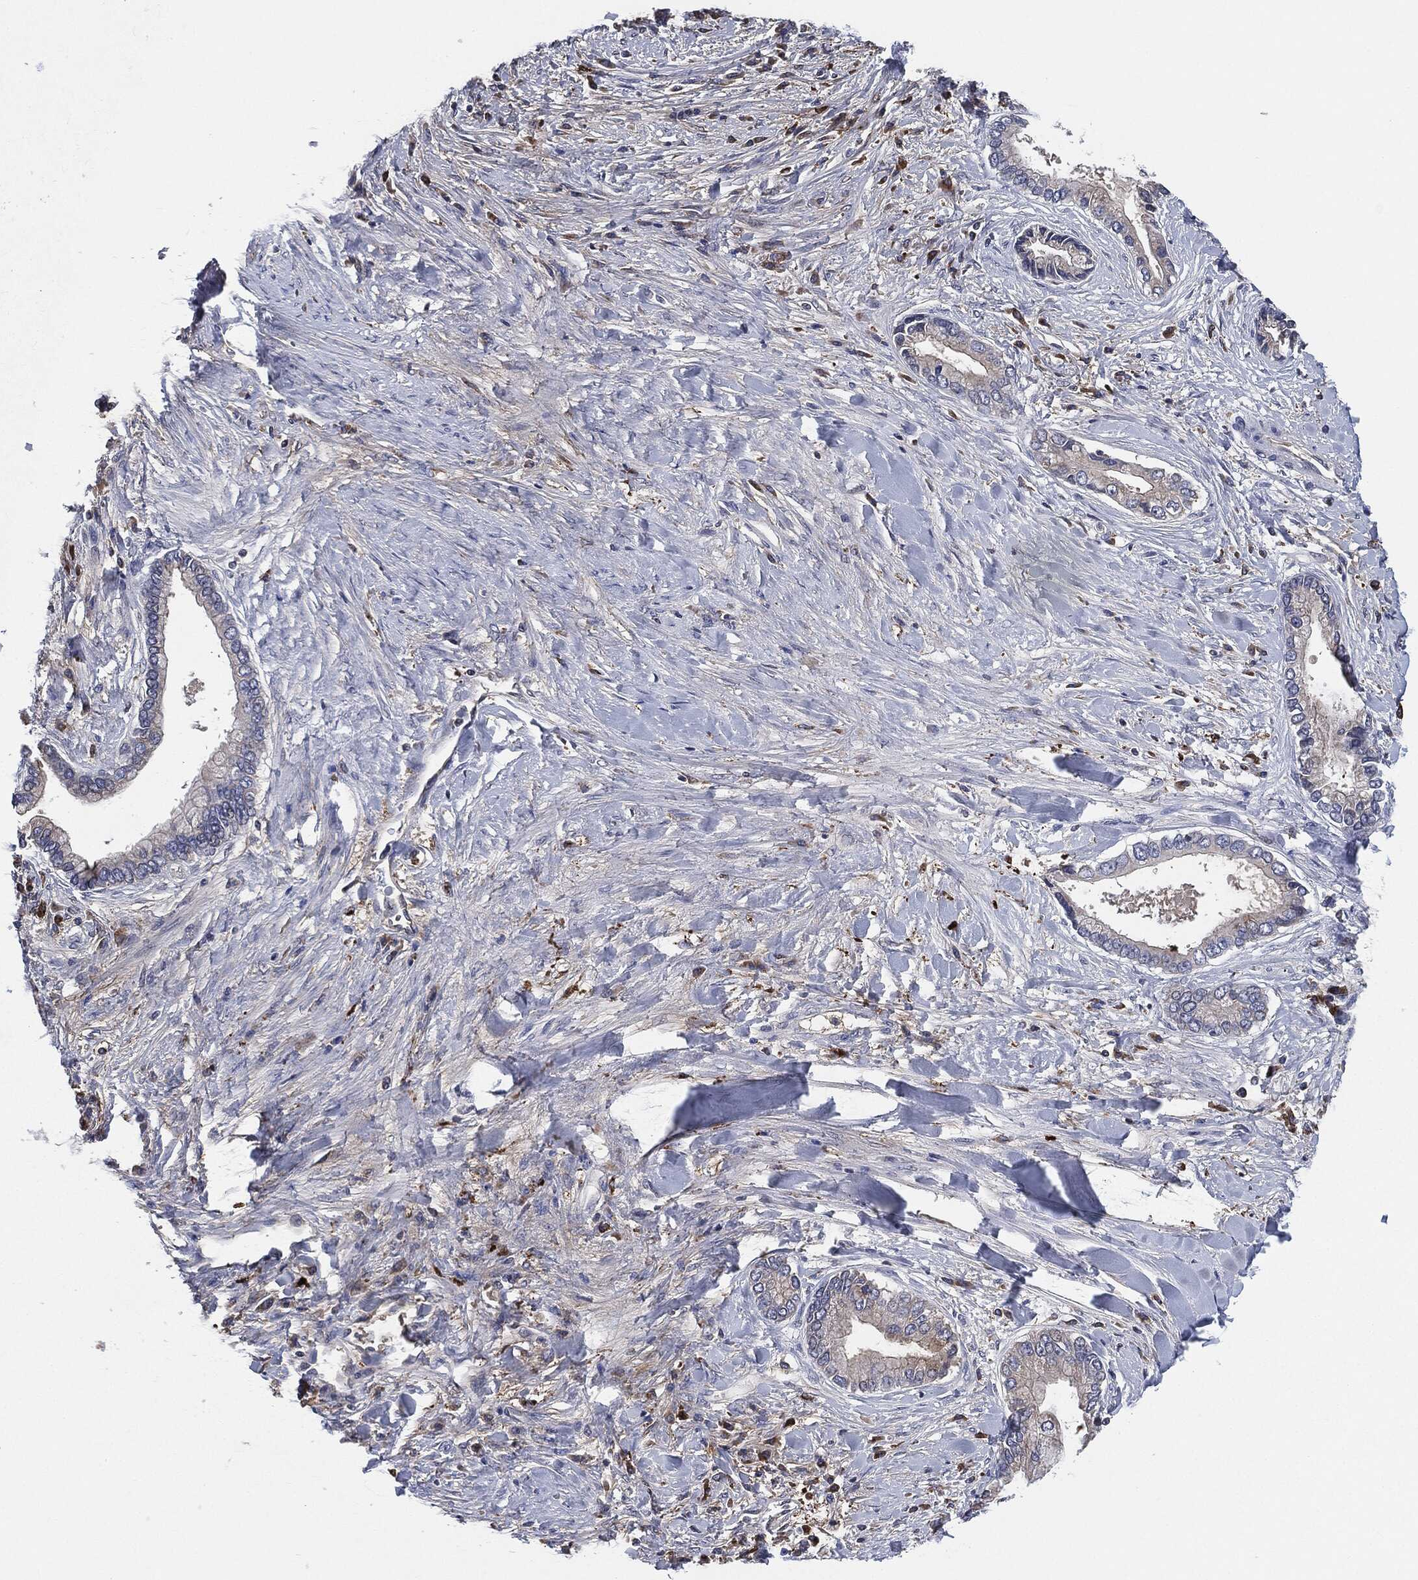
{"staining": {"intensity": "negative", "quantity": "none", "location": "none"}, "tissue": "liver cancer", "cell_type": "Tumor cells", "image_type": "cancer", "snomed": [{"axis": "morphology", "description": "Cholangiocarcinoma"}, {"axis": "topography", "description": "Liver"}], "caption": "An immunohistochemistry micrograph of cholangiocarcinoma (liver) is shown. There is no staining in tumor cells of cholangiocarcinoma (liver). Nuclei are stained in blue.", "gene": "TMEM11", "patient": {"sex": "male", "age": 50}}